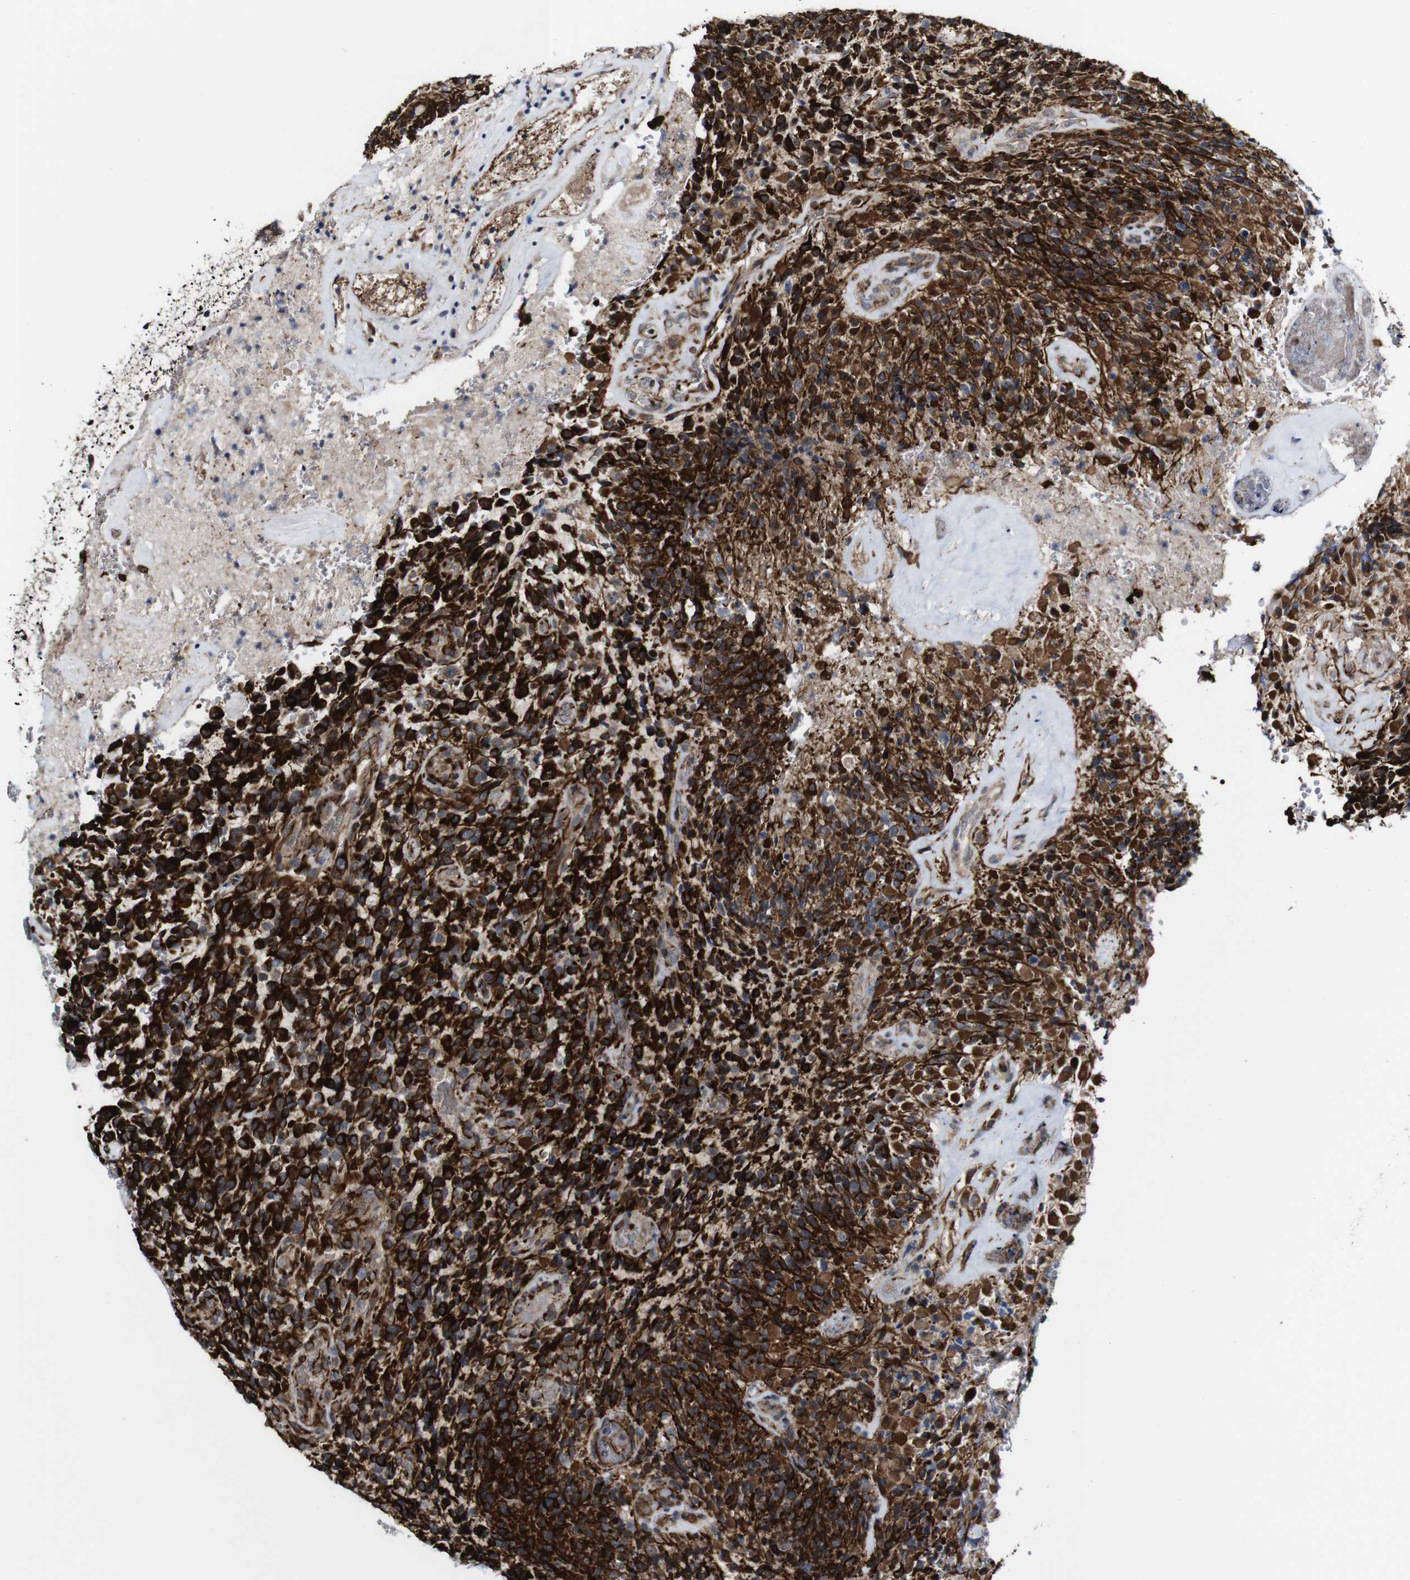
{"staining": {"intensity": "strong", "quantity": ">75%", "location": "cytoplasmic/membranous"}, "tissue": "glioma", "cell_type": "Tumor cells", "image_type": "cancer", "snomed": [{"axis": "morphology", "description": "Glioma, malignant, High grade"}, {"axis": "topography", "description": "Brain"}], "caption": "Immunohistochemistry of high-grade glioma (malignant) reveals high levels of strong cytoplasmic/membranous staining in about >75% of tumor cells. (brown staining indicates protein expression, while blue staining denotes nuclei).", "gene": "JAK2", "patient": {"sex": "male", "age": 71}}